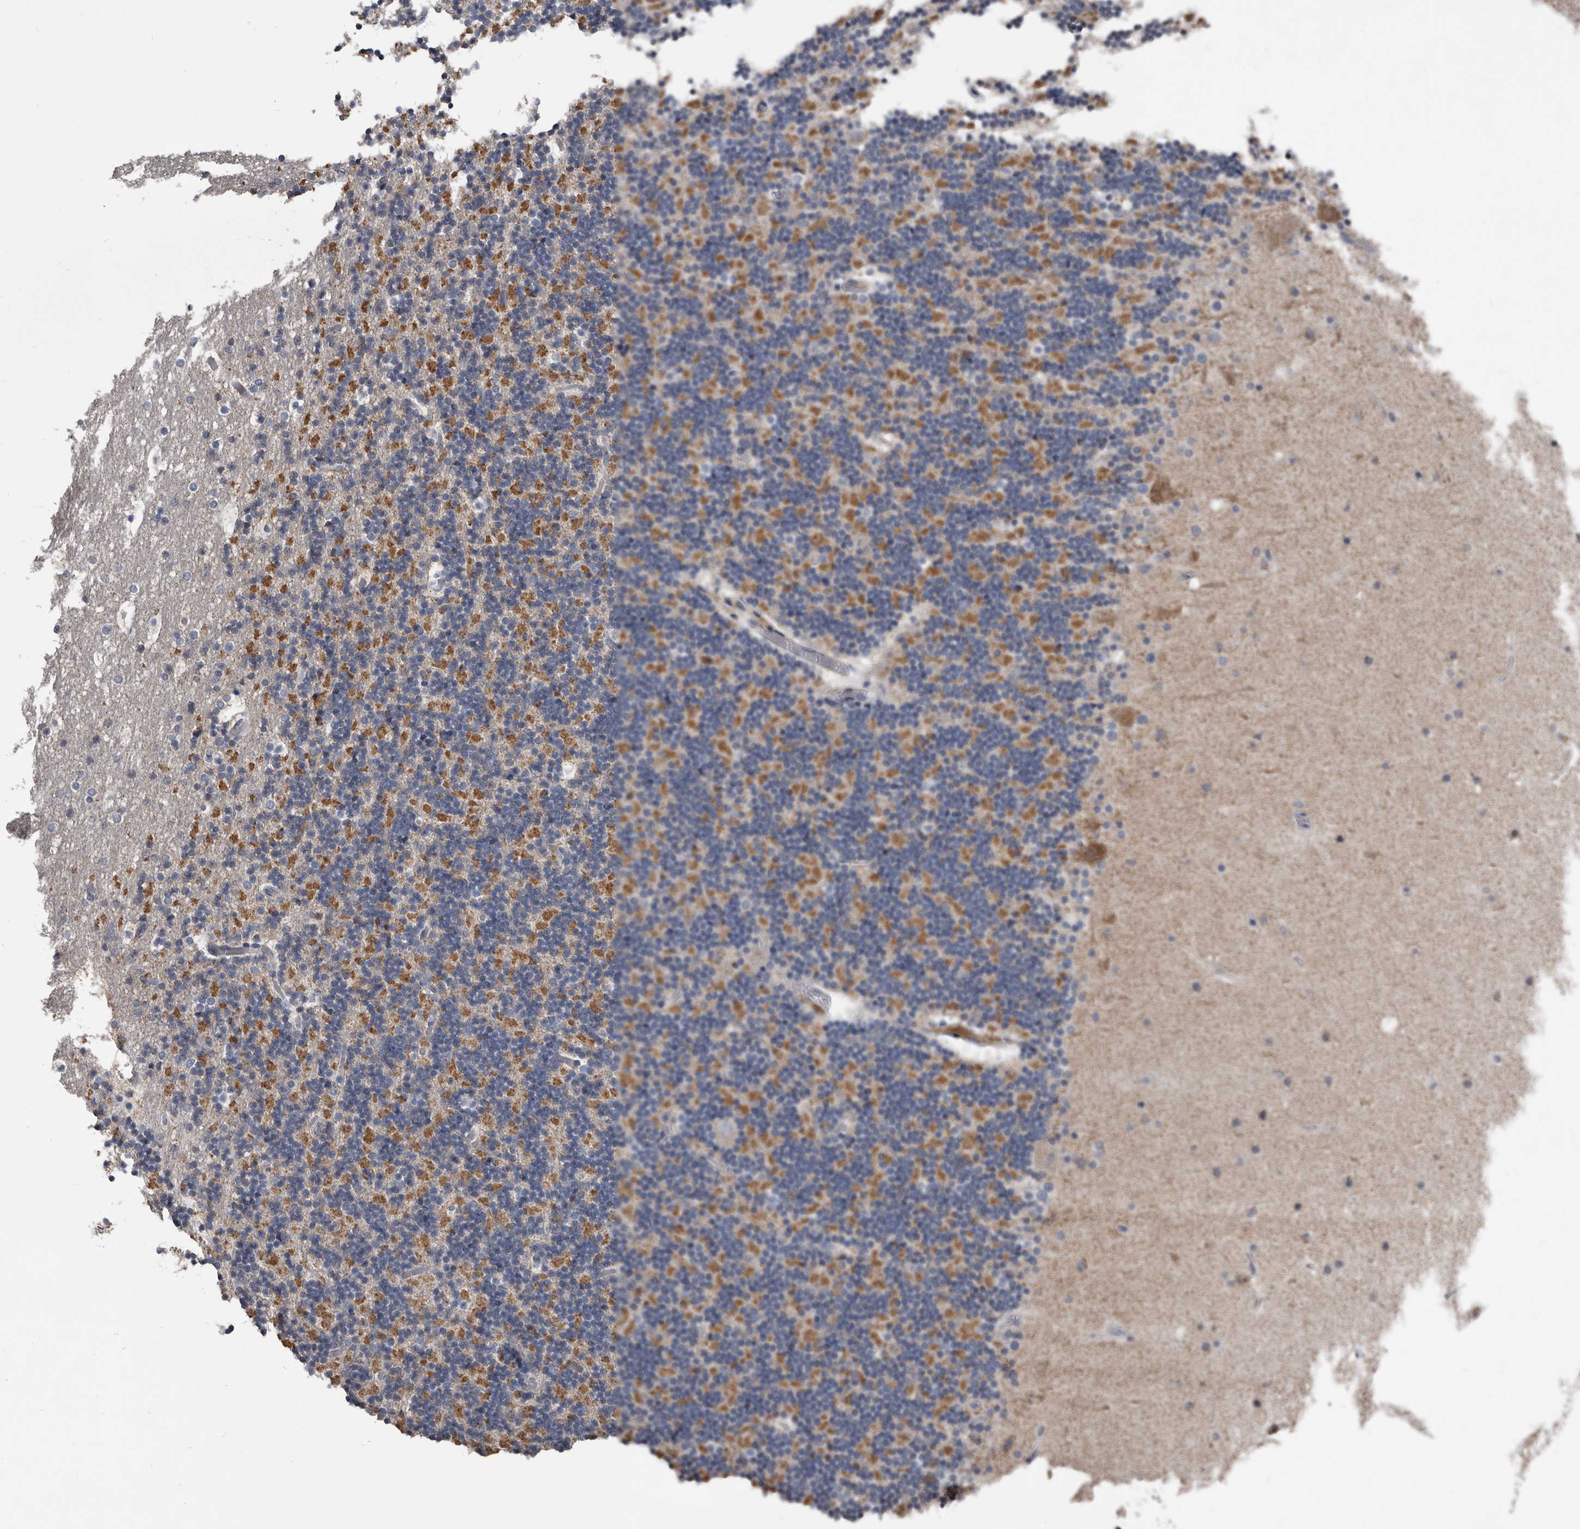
{"staining": {"intensity": "moderate", "quantity": "25%-75%", "location": "cytoplasmic/membranous"}, "tissue": "cerebellum", "cell_type": "Cells in granular layer", "image_type": "normal", "snomed": [{"axis": "morphology", "description": "Normal tissue, NOS"}, {"axis": "topography", "description": "Cerebellum"}], "caption": "Immunohistochemical staining of normal cerebellum demonstrates medium levels of moderate cytoplasmic/membranous expression in approximately 25%-75% of cells in granular layer.", "gene": "GREB1", "patient": {"sex": "male", "age": 57}}